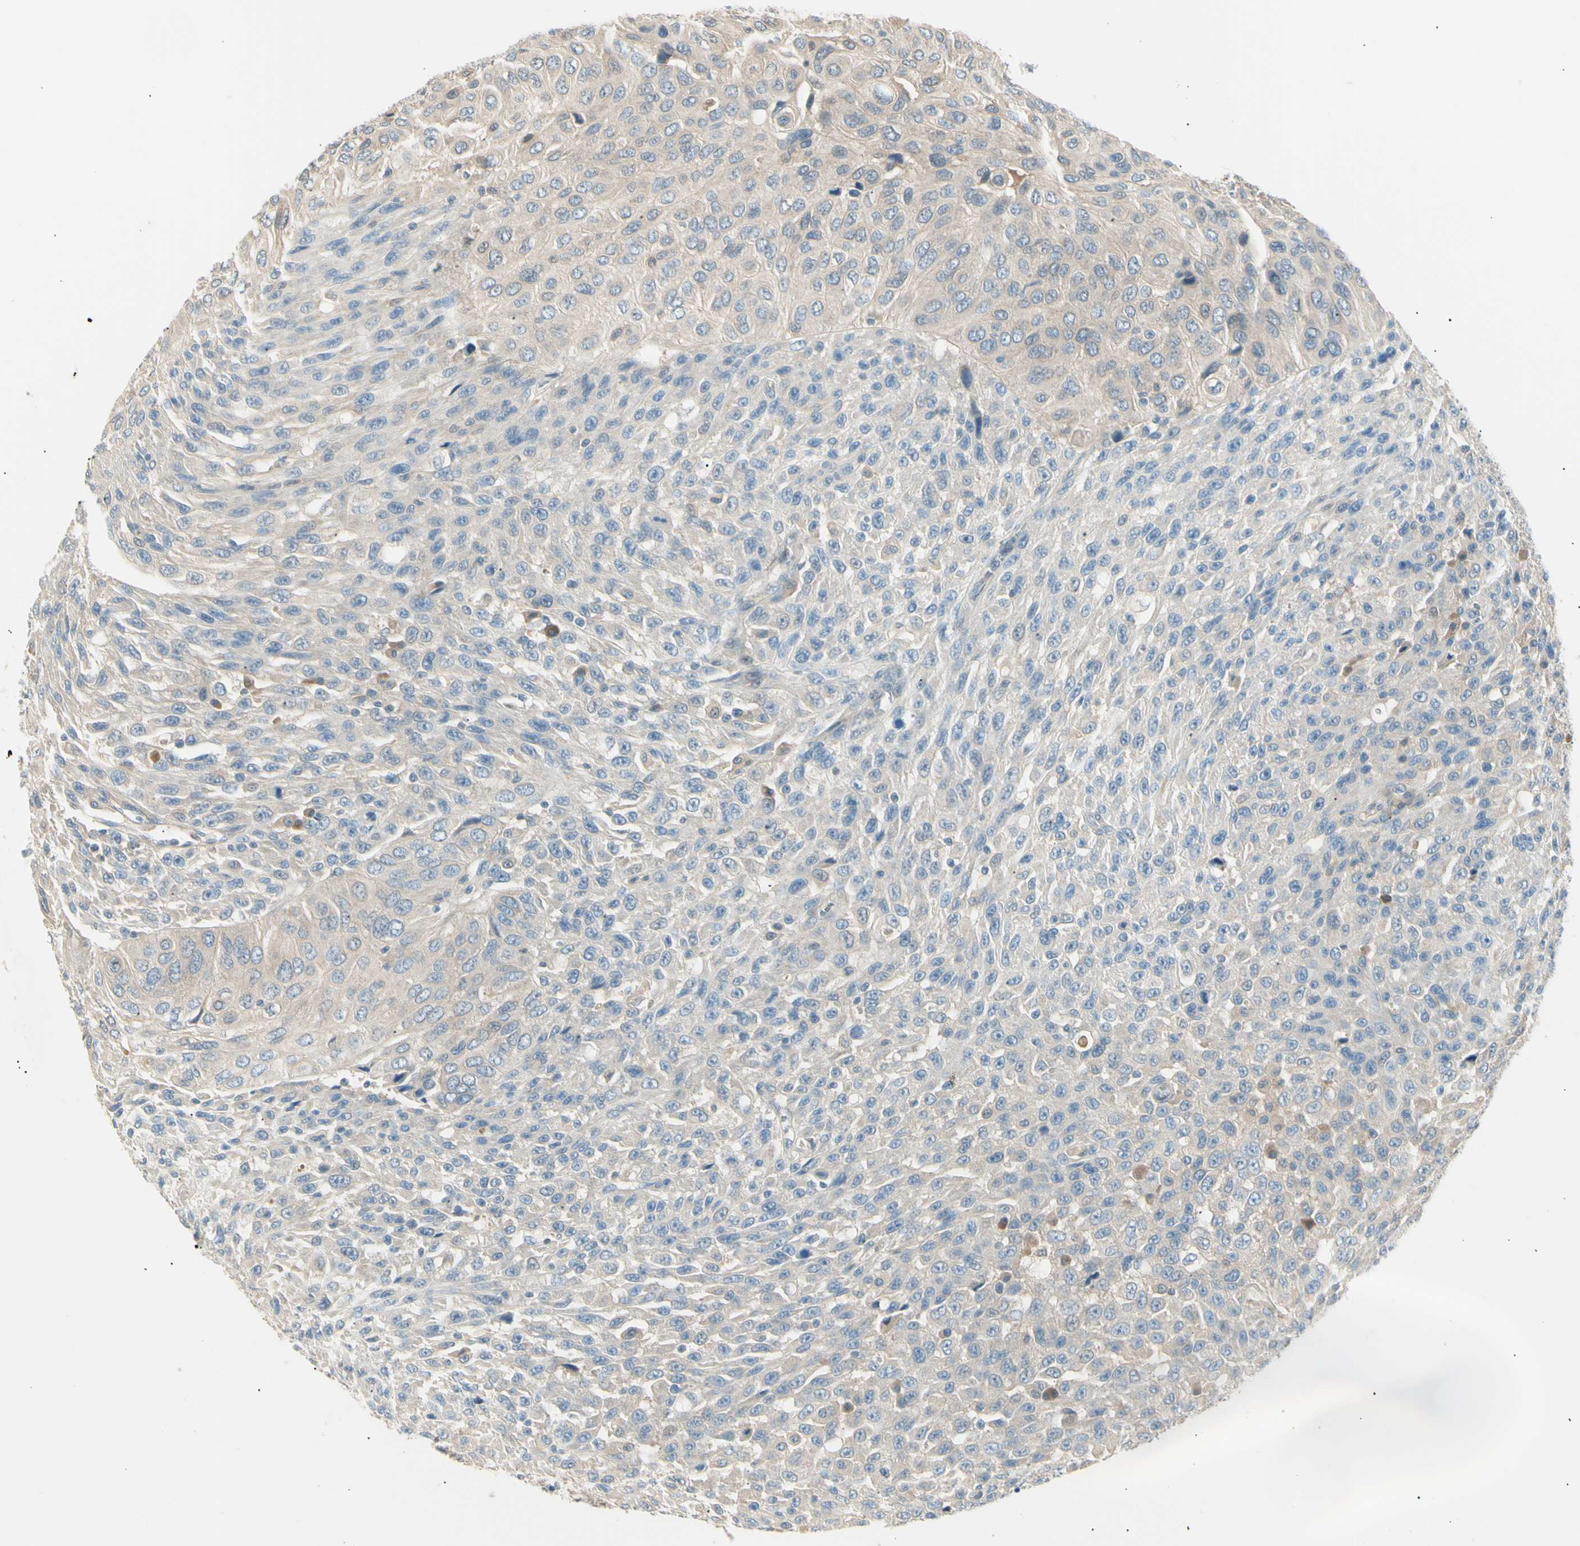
{"staining": {"intensity": "negative", "quantity": "none", "location": "none"}, "tissue": "urothelial cancer", "cell_type": "Tumor cells", "image_type": "cancer", "snomed": [{"axis": "morphology", "description": "Urothelial carcinoma, High grade"}, {"axis": "topography", "description": "Urinary bladder"}], "caption": "Image shows no significant protein expression in tumor cells of urothelial carcinoma (high-grade).", "gene": "LHPP", "patient": {"sex": "male", "age": 66}}